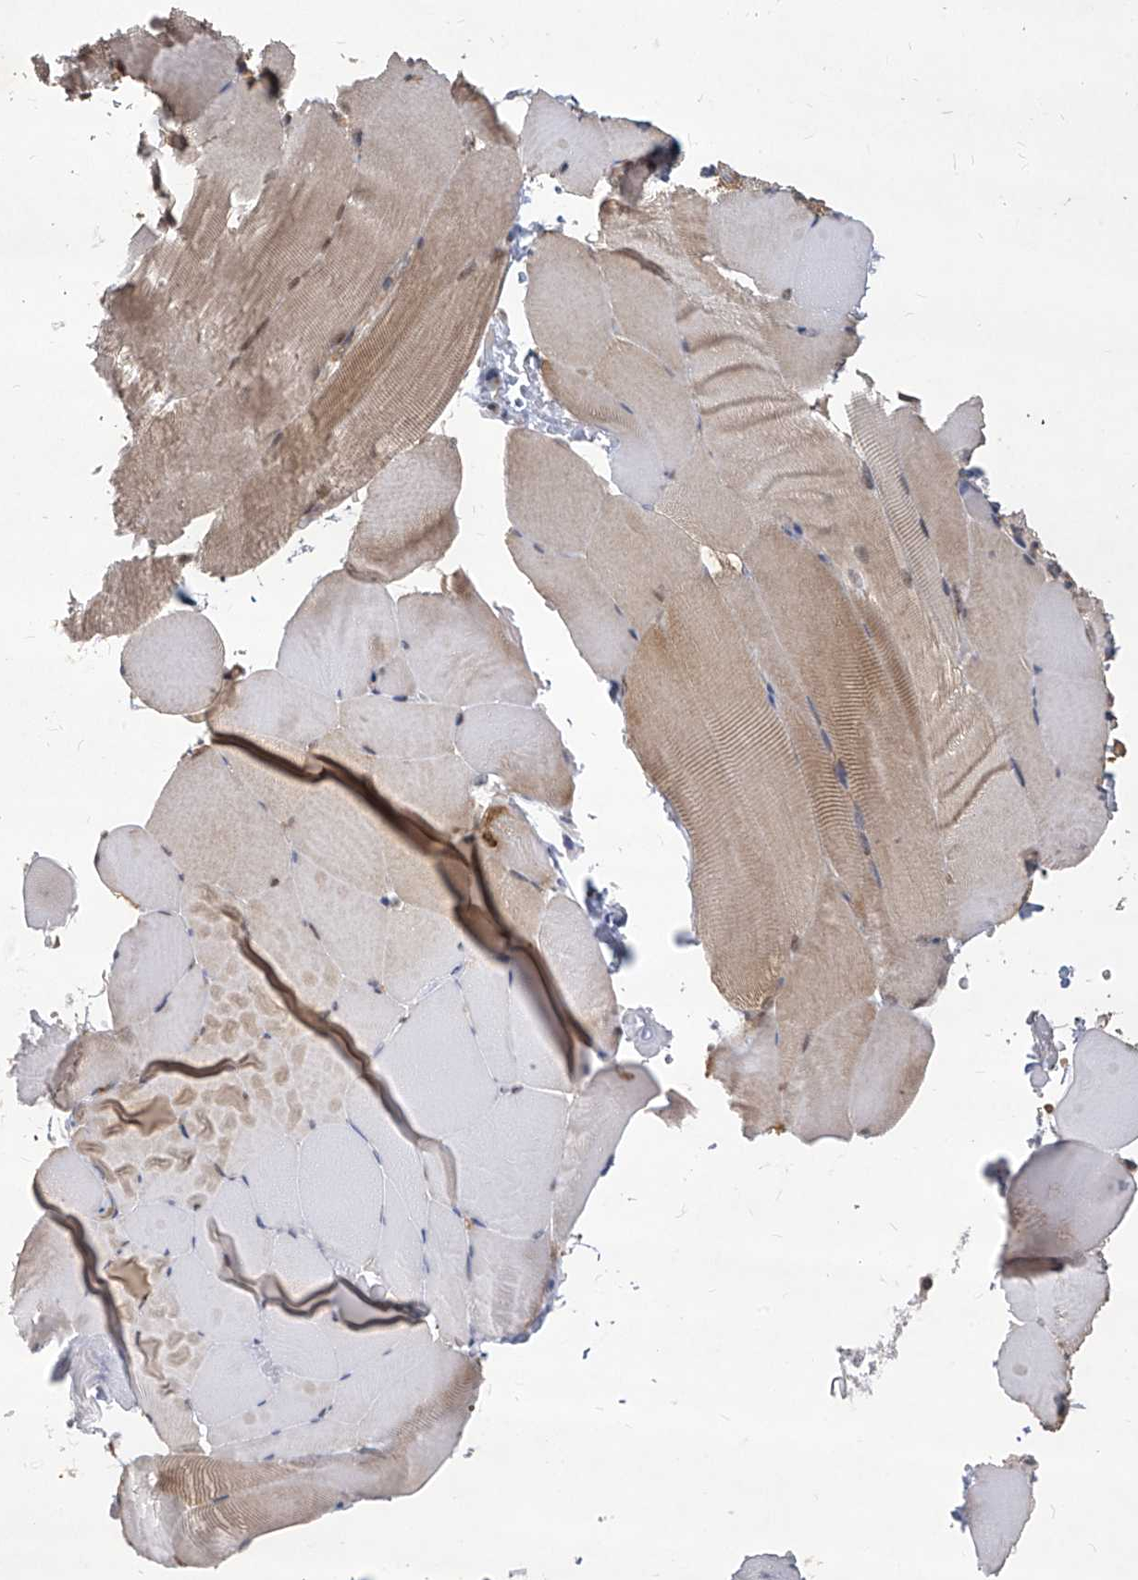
{"staining": {"intensity": "moderate", "quantity": "25%-75%", "location": "cytoplasmic/membranous"}, "tissue": "skeletal muscle", "cell_type": "Myocytes", "image_type": "normal", "snomed": [{"axis": "morphology", "description": "Normal tissue, NOS"}, {"axis": "topography", "description": "Skeletal muscle"}, {"axis": "topography", "description": "Parathyroid gland"}], "caption": "Skeletal muscle stained with immunohistochemistry displays moderate cytoplasmic/membranous staining in approximately 25%-75% of myocytes.", "gene": "PSMB1", "patient": {"sex": "female", "age": 37}}